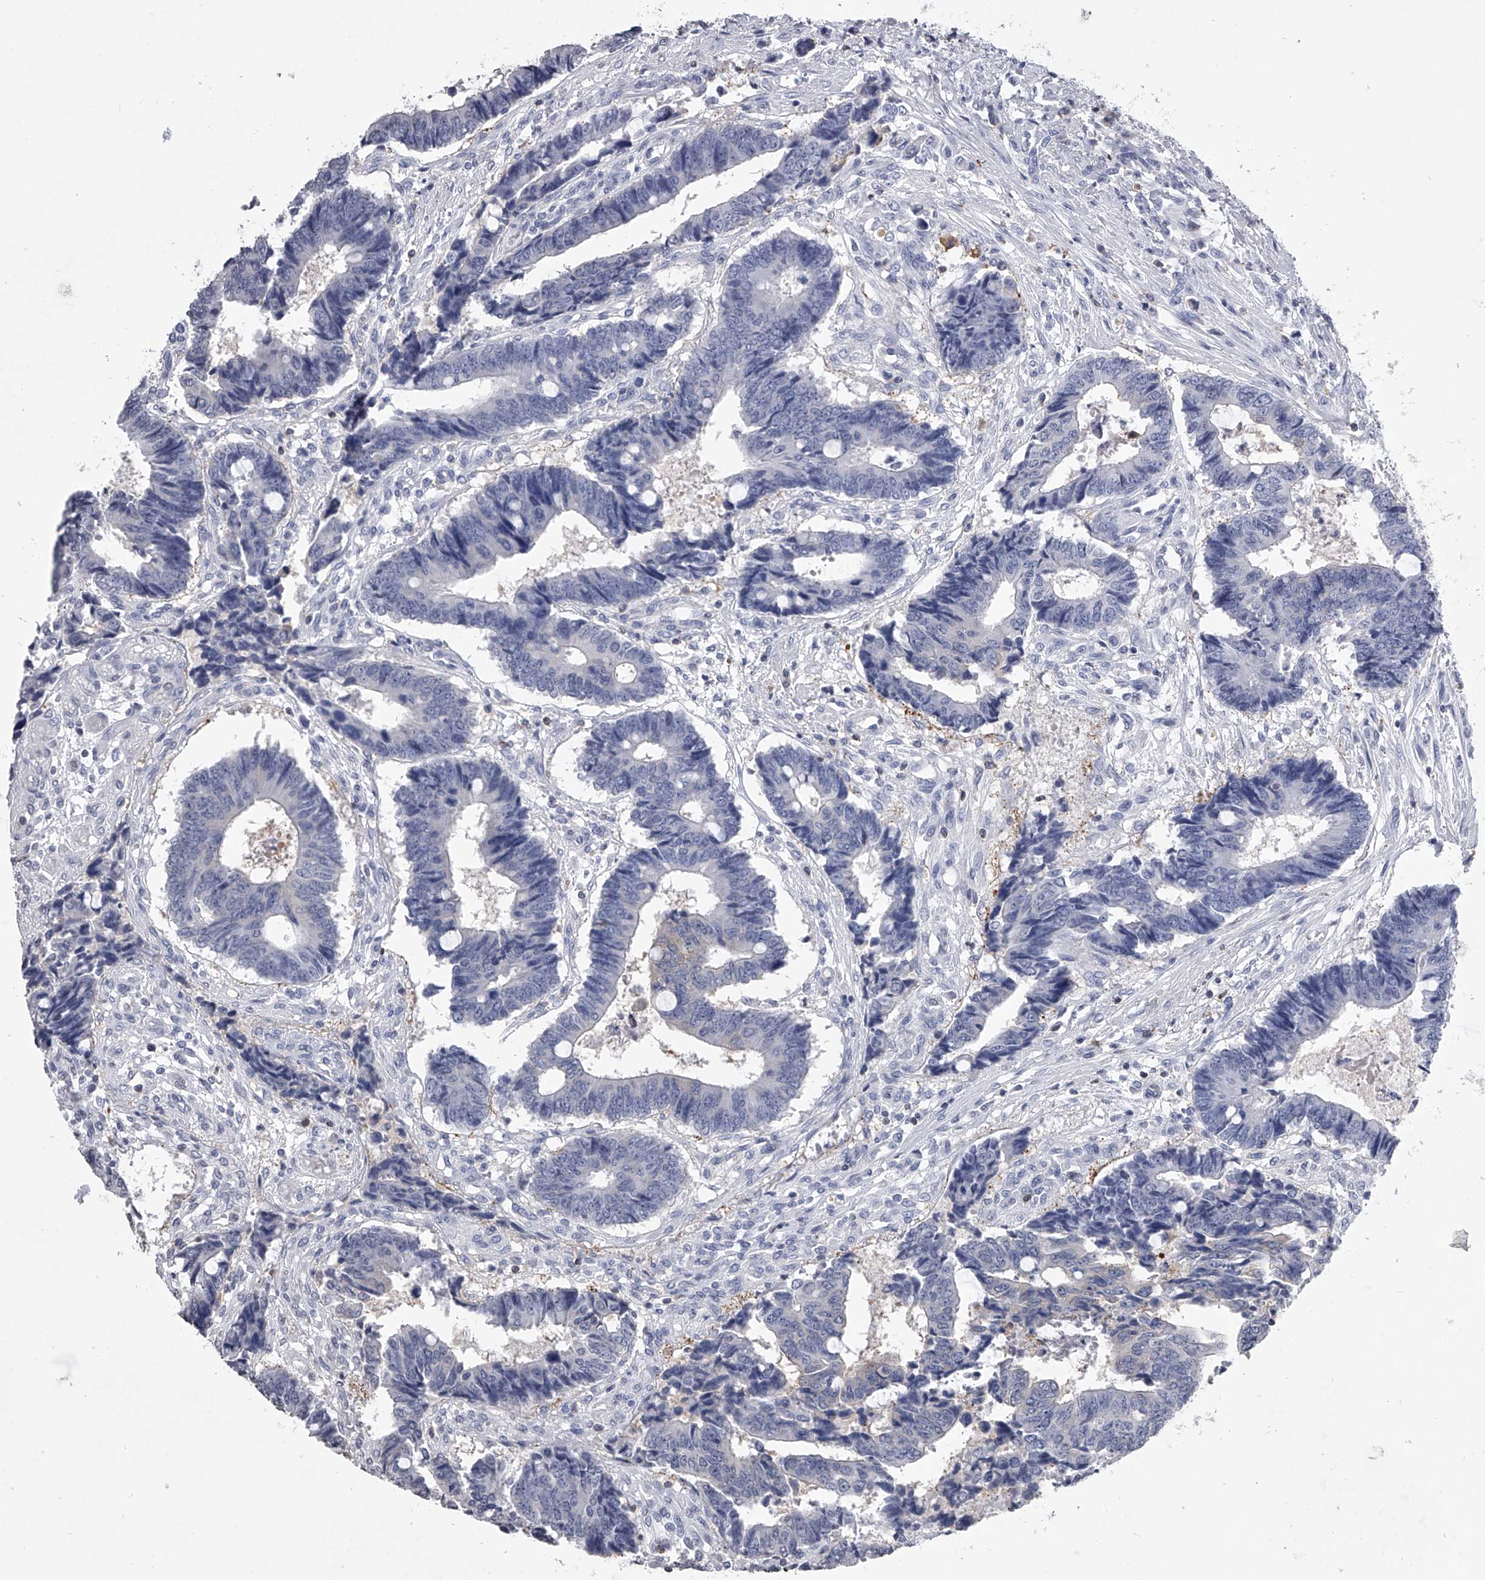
{"staining": {"intensity": "negative", "quantity": "none", "location": "none"}, "tissue": "colorectal cancer", "cell_type": "Tumor cells", "image_type": "cancer", "snomed": [{"axis": "morphology", "description": "Adenocarcinoma, NOS"}, {"axis": "topography", "description": "Rectum"}], "caption": "Tumor cells show no significant protein expression in adenocarcinoma (colorectal).", "gene": "TASP1", "patient": {"sex": "male", "age": 84}}